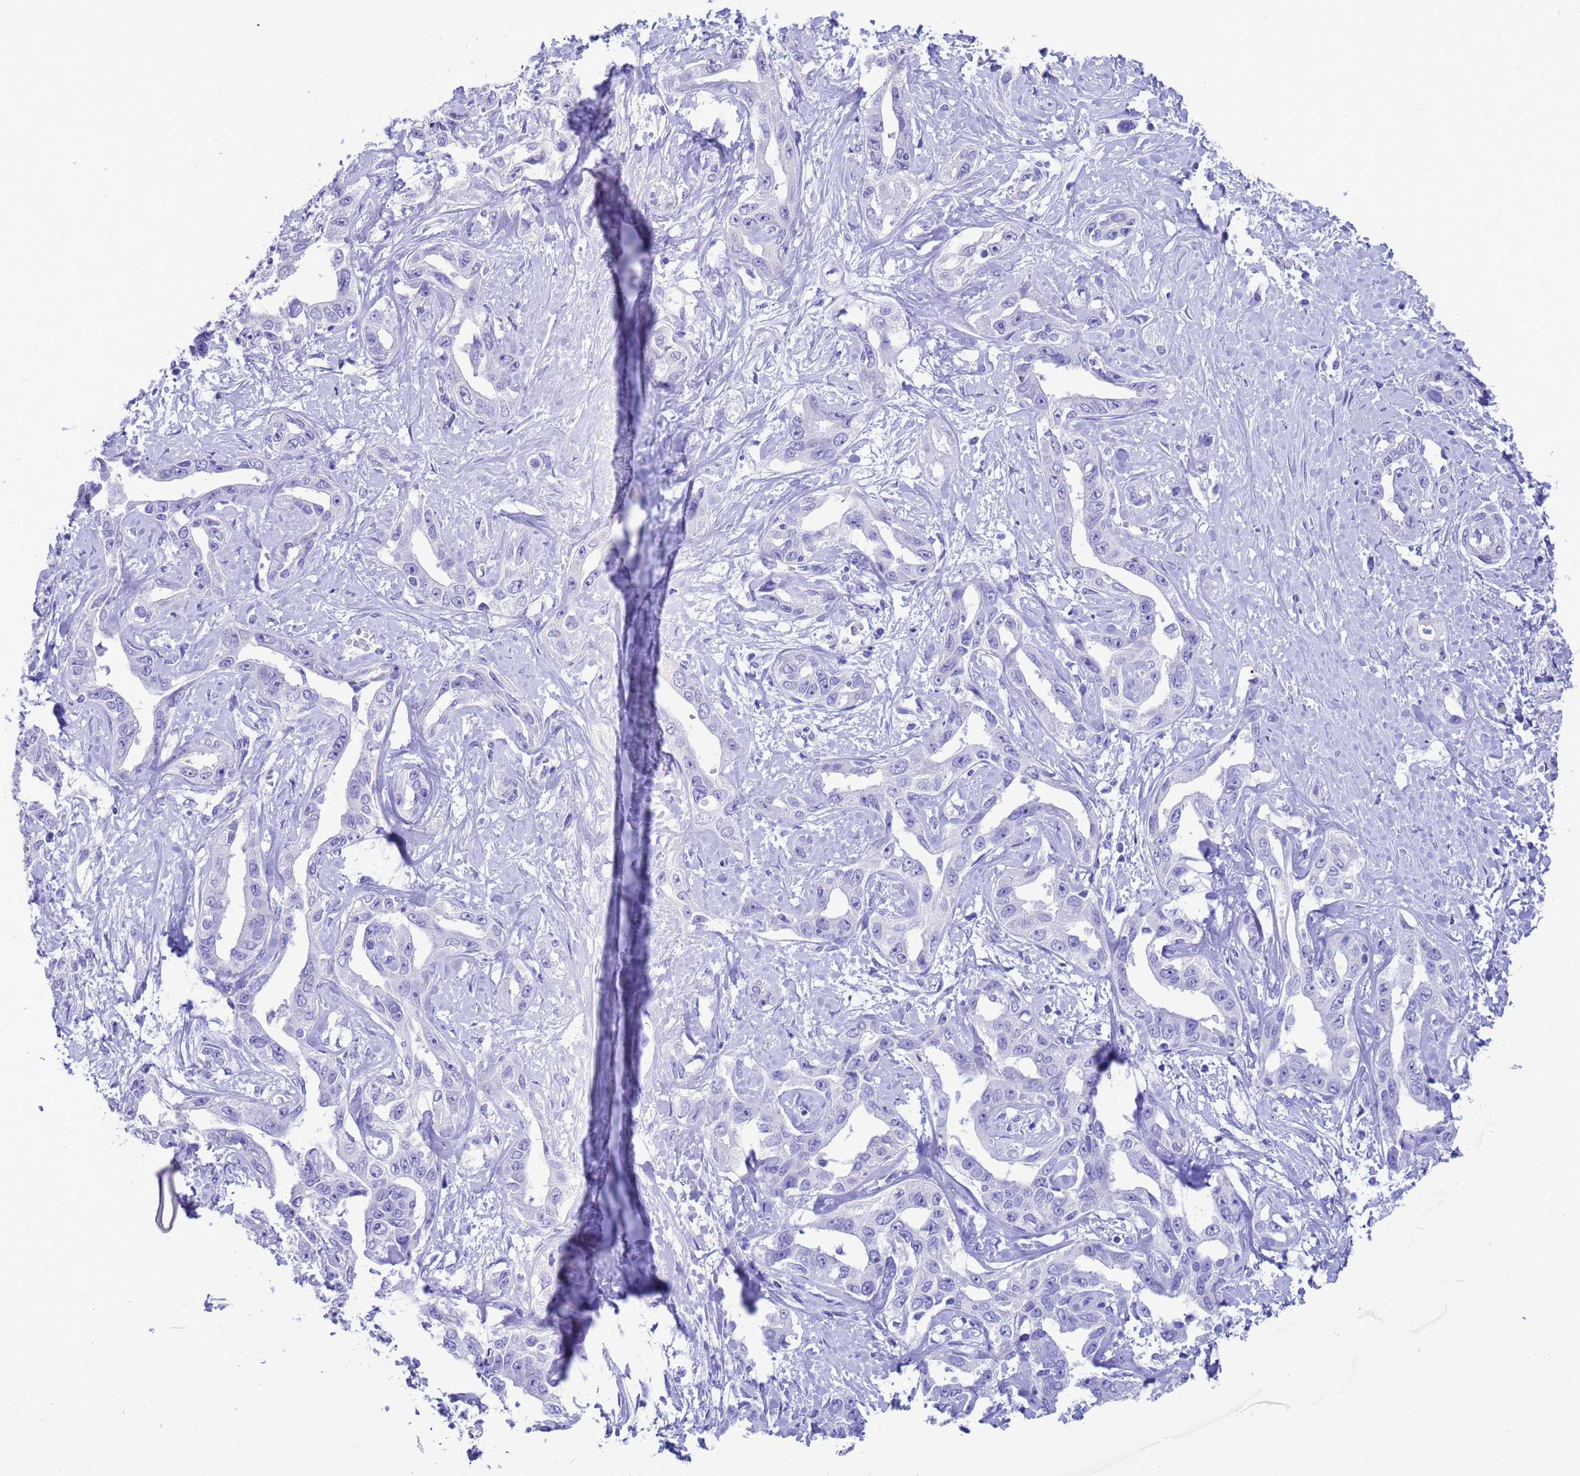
{"staining": {"intensity": "negative", "quantity": "none", "location": "none"}, "tissue": "liver cancer", "cell_type": "Tumor cells", "image_type": "cancer", "snomed": [{"axis": "morphology", "description": "Cholangiocarcinoma"}, {"axis": "topography", "description": "Liver"}], "caption": "IHC micrograph of human liver cholangiocarcinoma stained for a protein (brown), which exhibits no staining in tumor cells. (DAB immunohistochemistry with hematoxylin counter stain).", "gene": "GSTM1", "patient": {"sex": "male", "age": 59}}